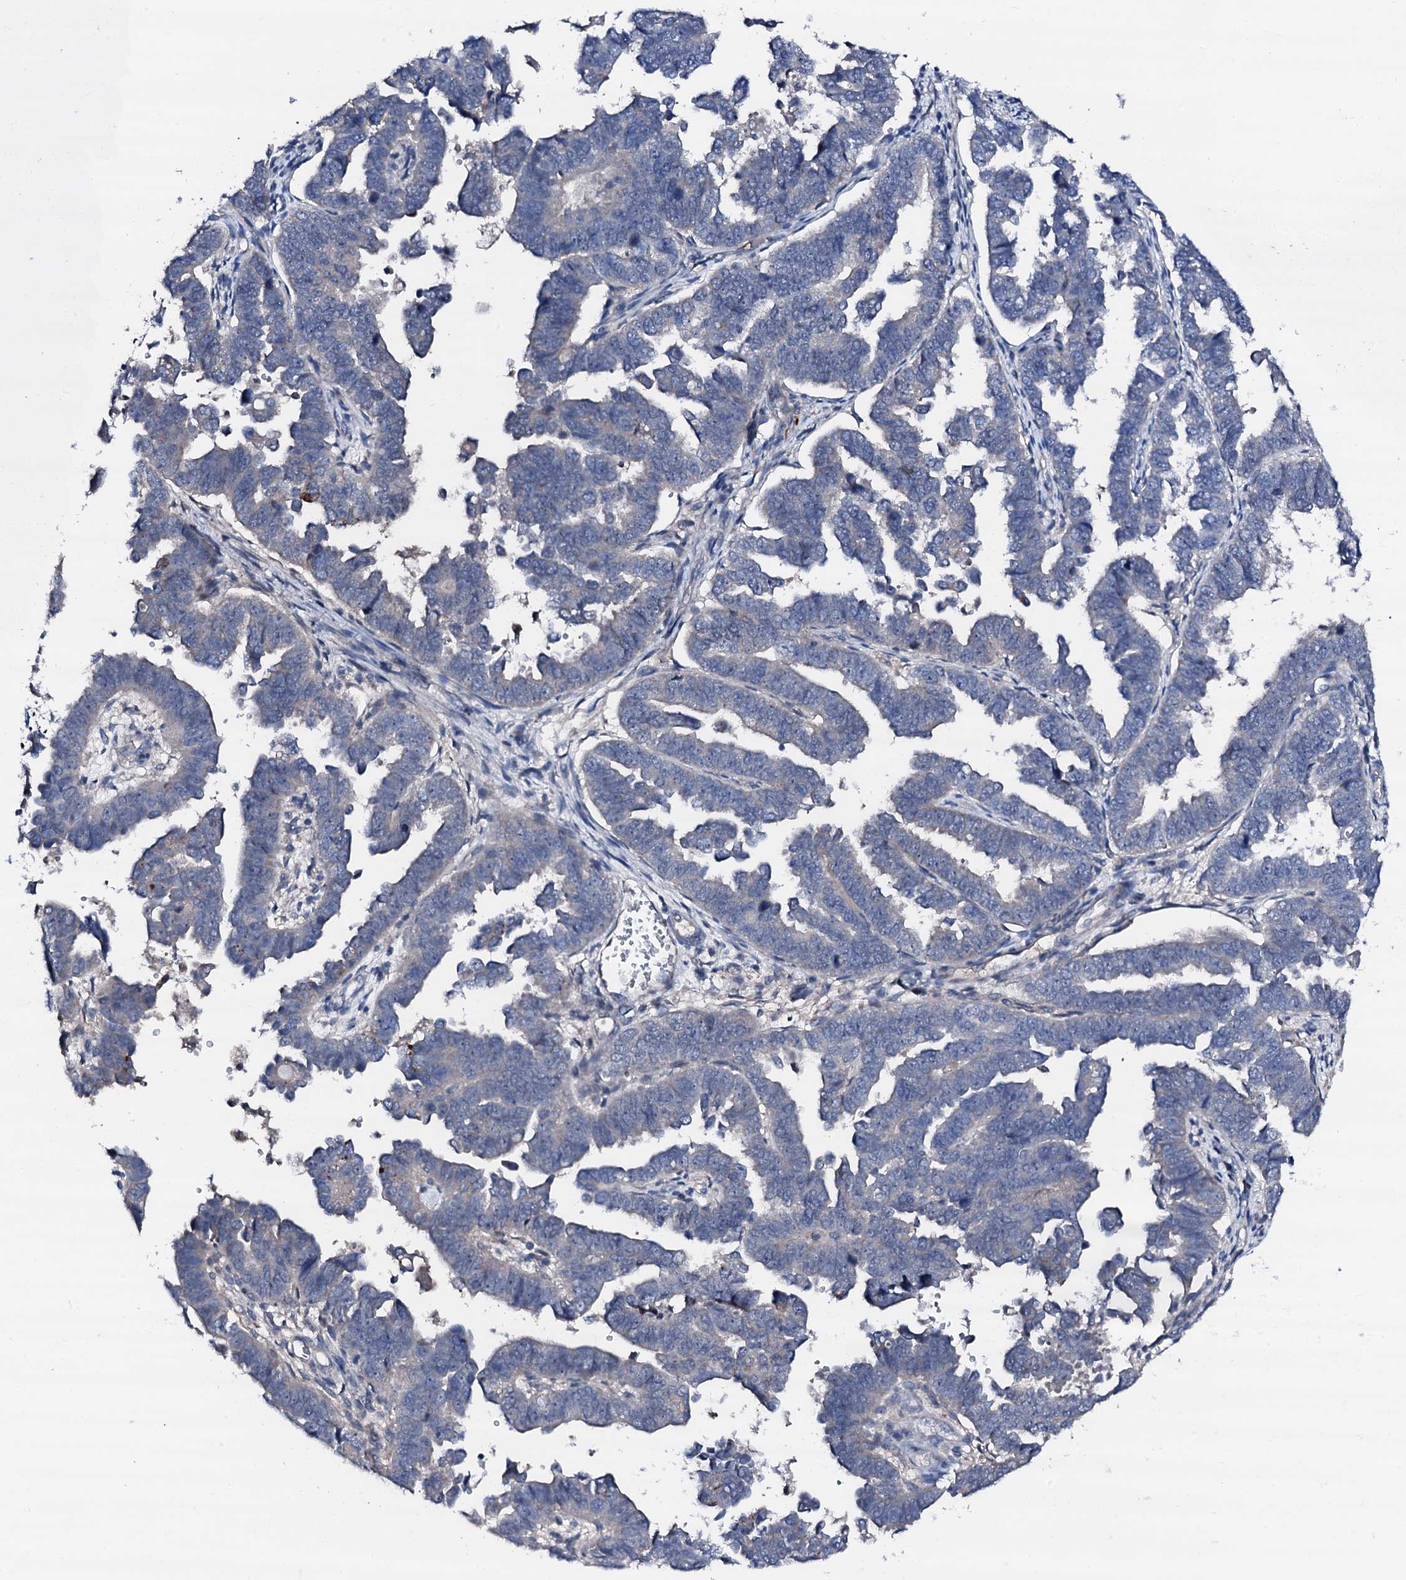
{"staining": {"intensity": "negative", "quantity": "none", "location": "none"}, "tissue": "endometrial cancer", "cell_type": "Tumor cells", "image_type": "cancer", "snomed": [{"axis": "morphology", "description": "Adenocarcinoma, NOS"}, {"axis": "topography", "description": "Endometrium"}], "caption": "A histopathology image of endometrial cancer stained for a protein shows no brown staining in tumor cells.", "gene": "TRAFD1", "patient": {"sex": "female", "age": 75}}